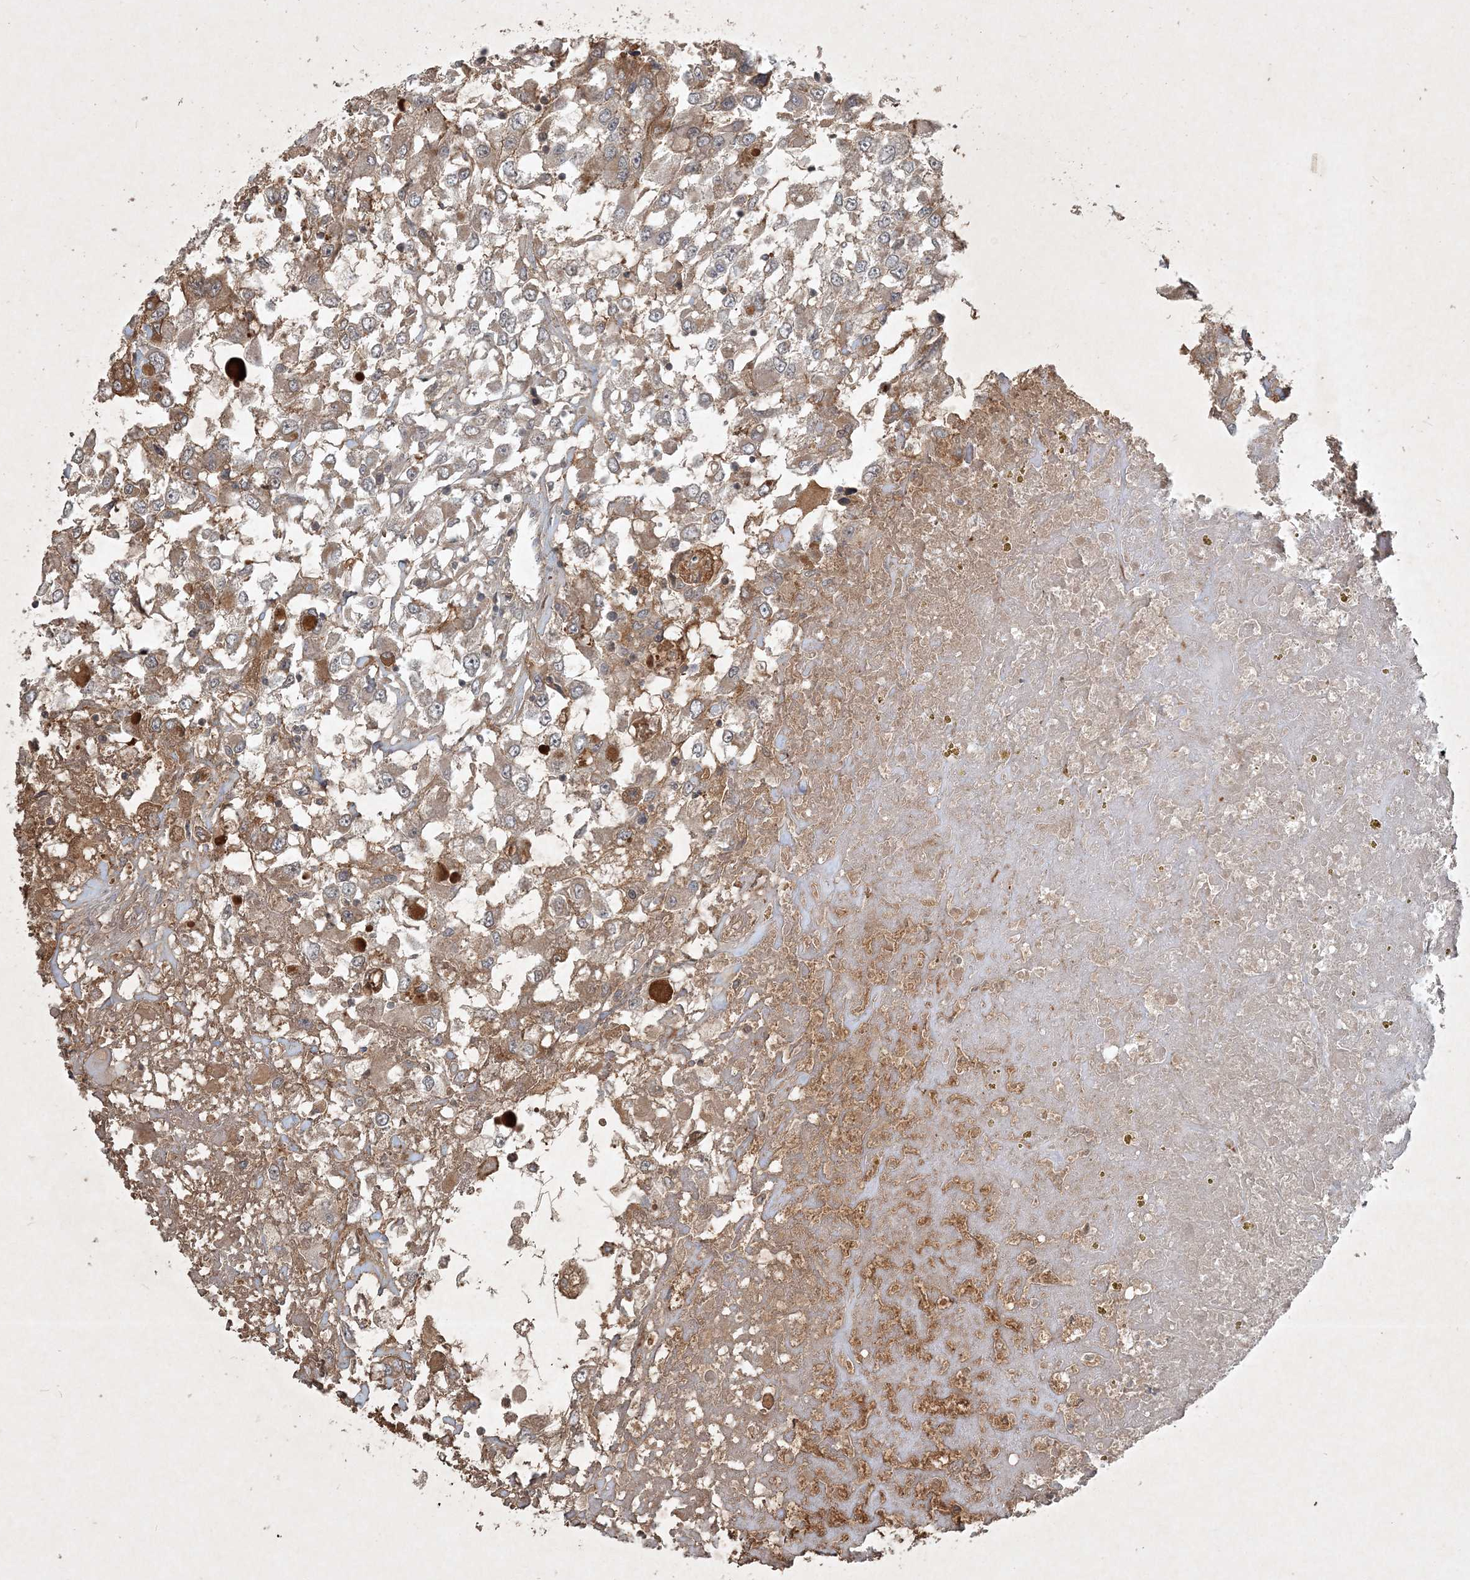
{"staining": {"intensity": "moderate", "quantity": "25%-75%", "location": "cytoplasmic/membranous"}, "tissue": "renal cancer", "cell_type": "Tumor cells", "image_type": "cancer", "snomed": [{"axis": "morphology", "description": "Adenocarcinoma, NOS"}, {"axis": "topography", "description": "Kidney"}], "caption": "Immunohistochemical staining of human renal cancer (adenocarcinoma) reveals medium levels of moderate cytoplasmic/membranous staining in about 25%-75% of tumor cells.", "gene": "TNFAIP6", "patient": {"sex": "female", "age": 52}}